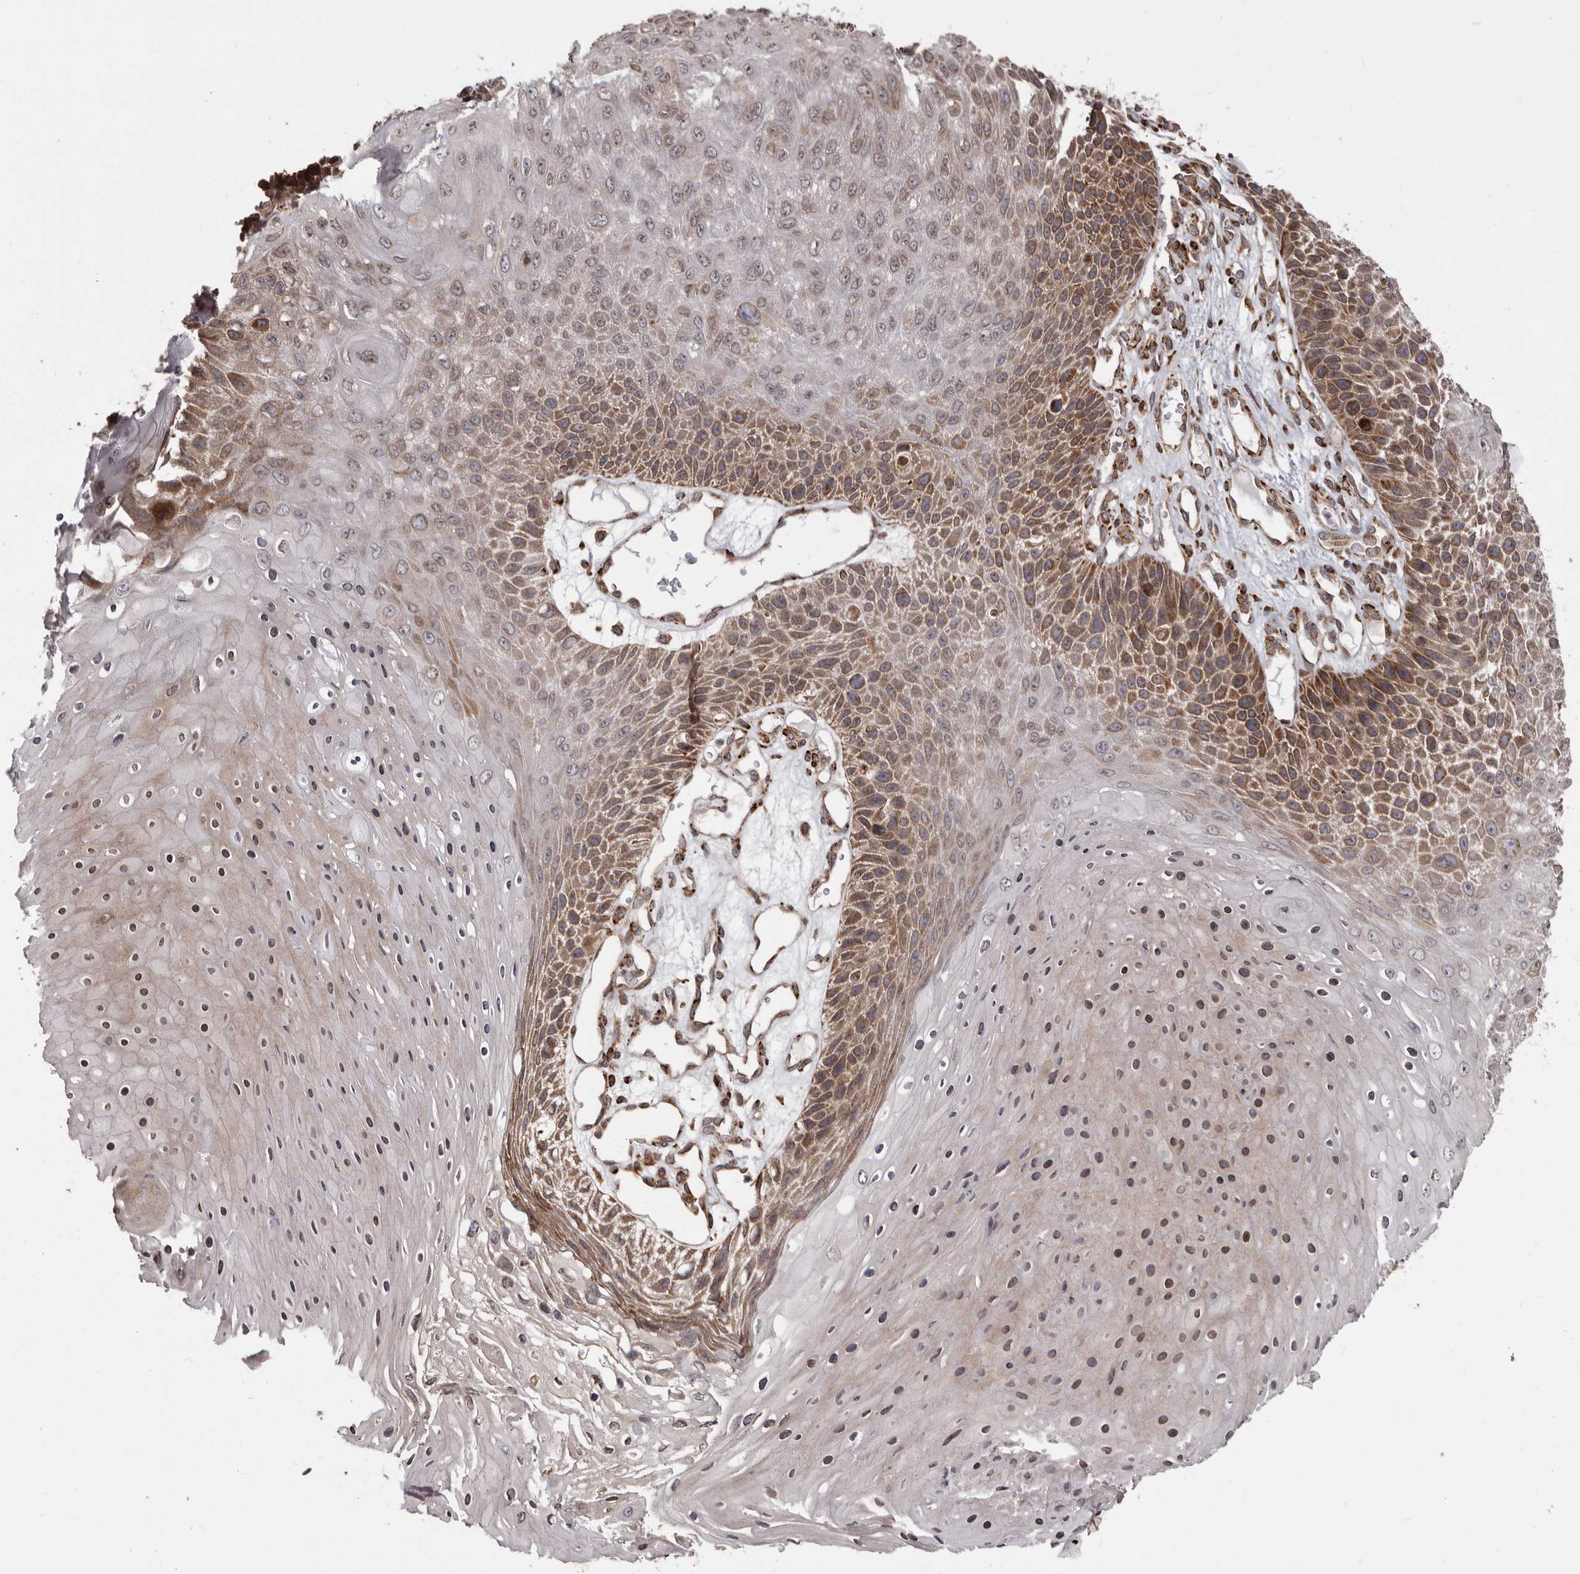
{"staining": {"intensity": "moderate", "quantity": "25%-75%", "location": "cytoplasmic/membranous"}, "tissue": "skin cancer", "cell_type": "Tumor cells", "image_type": "cancer", "snomed": [{"axis": "morphology", "description": "Squamous cell carcinoma, NOS"}, {"axis": "topography", "description": "Skin"}], "caption": "Immunohistochemistry (IHC) histopathology image of neoplastic tissue: skin cancer (squamous cell carcinoma) stained using IHC shows medium levels of moderate protein expression localized specifically in the cytoplasmic/membranous of tumor cells, appearing as a cytoplasmic/membranous brown color.", "gene": "NUP43", "patient": {"sex": "female", "age": 88}}